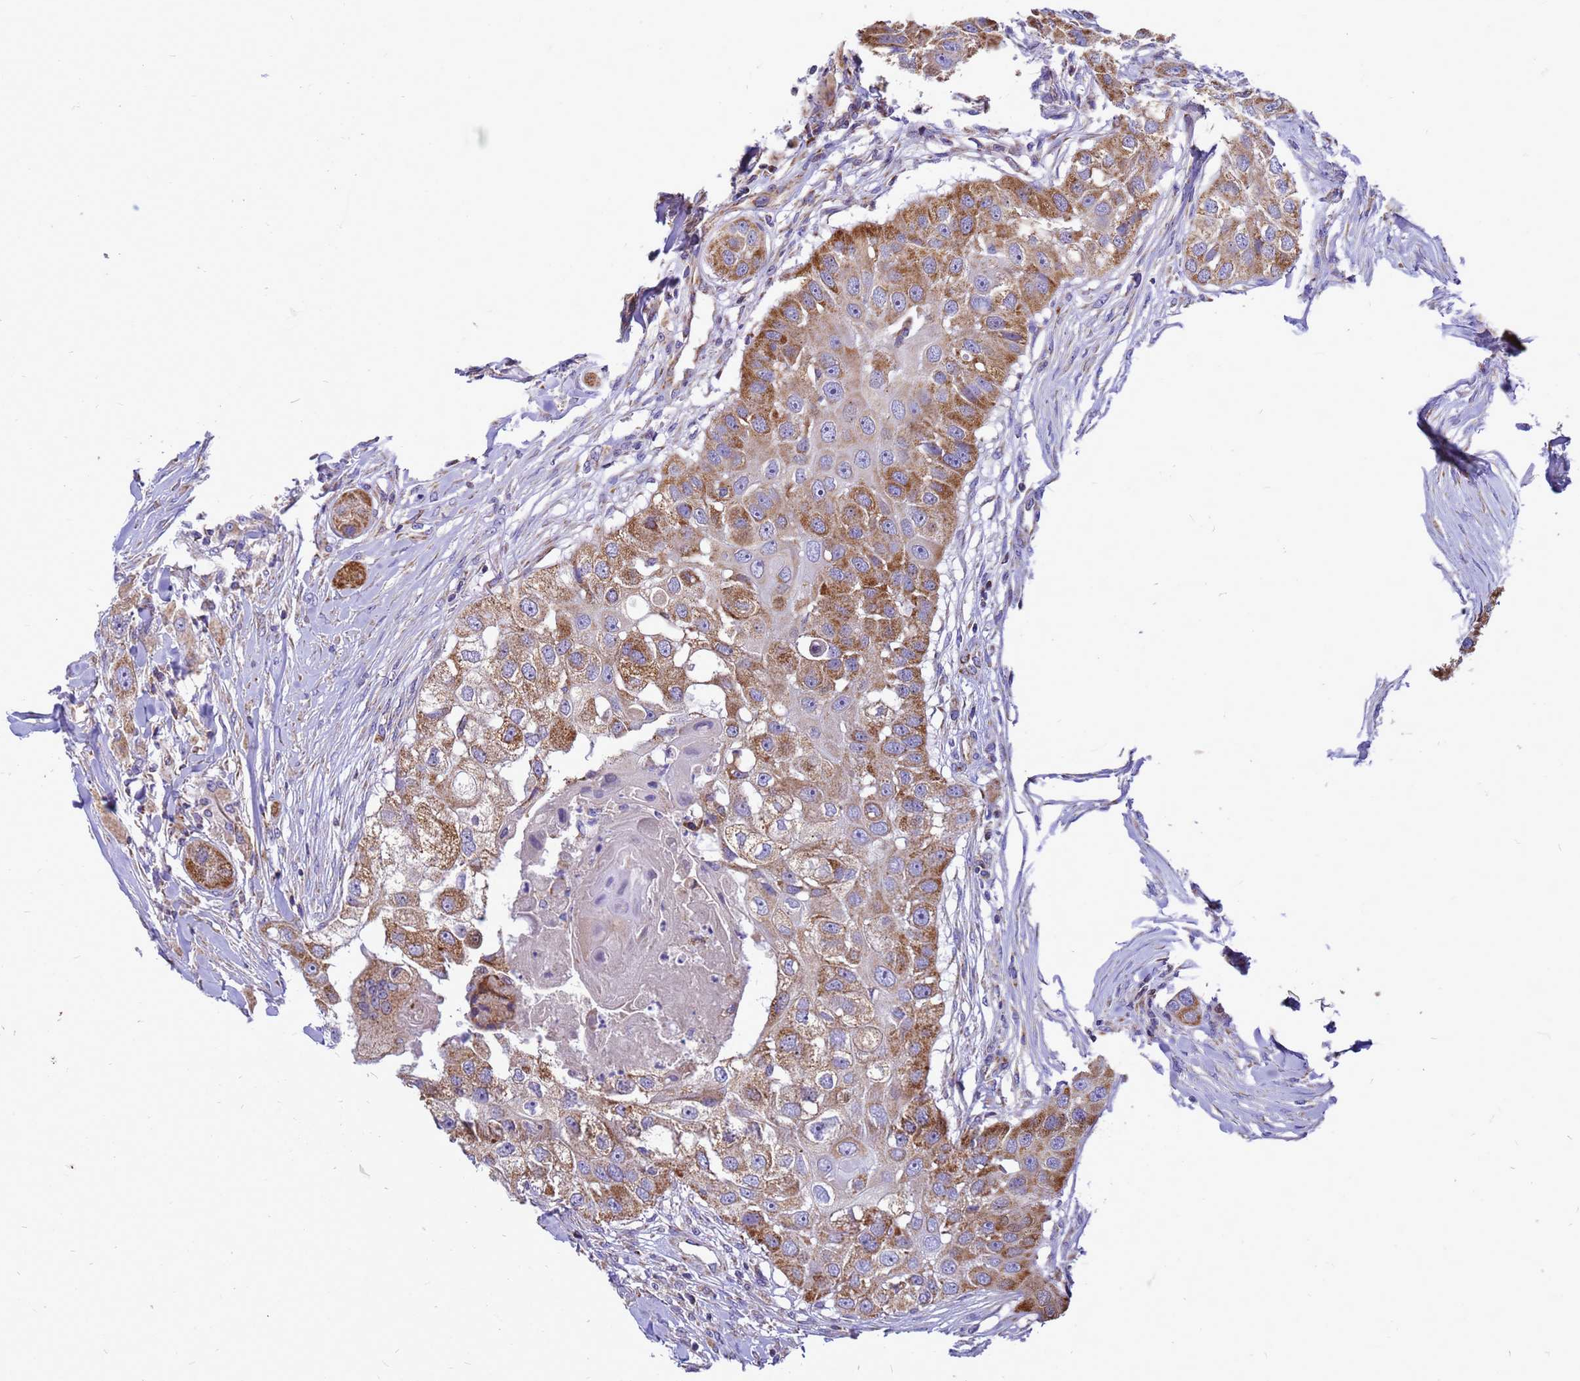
{"staining": {"intensity": "moderate", "quantity": ">75%", "location": "cytoplasmic/membranous"}, "tissue": "head and neck cancer", "cell_type": "Tumor cells", "image_type": "cancer", "snomed": [{"axis": "morphology", "description": "Normal tissue, NOS"}, {"axis": "morphology", "description": "Squamous cell carcinoma, NOS"}, {"axis": "topography", "description": "Skeletal muscle"}, {"axis": "topography", "description": "Head-Neck"}], "caption": "Protein staining of head and neck cancer tissue demonstrates moderate cytoplasmic/membranous expression in approximately >75% of tumor cells. The staining was performed using DAB (3,3'-diaminobenzidine) to visualize the protein expression in brown, while the nuclei were stained in blue with hematoxylin (Magnification: 20x).", "gene": "CMC4", "patient": {"sex": "male", "age": 51}}